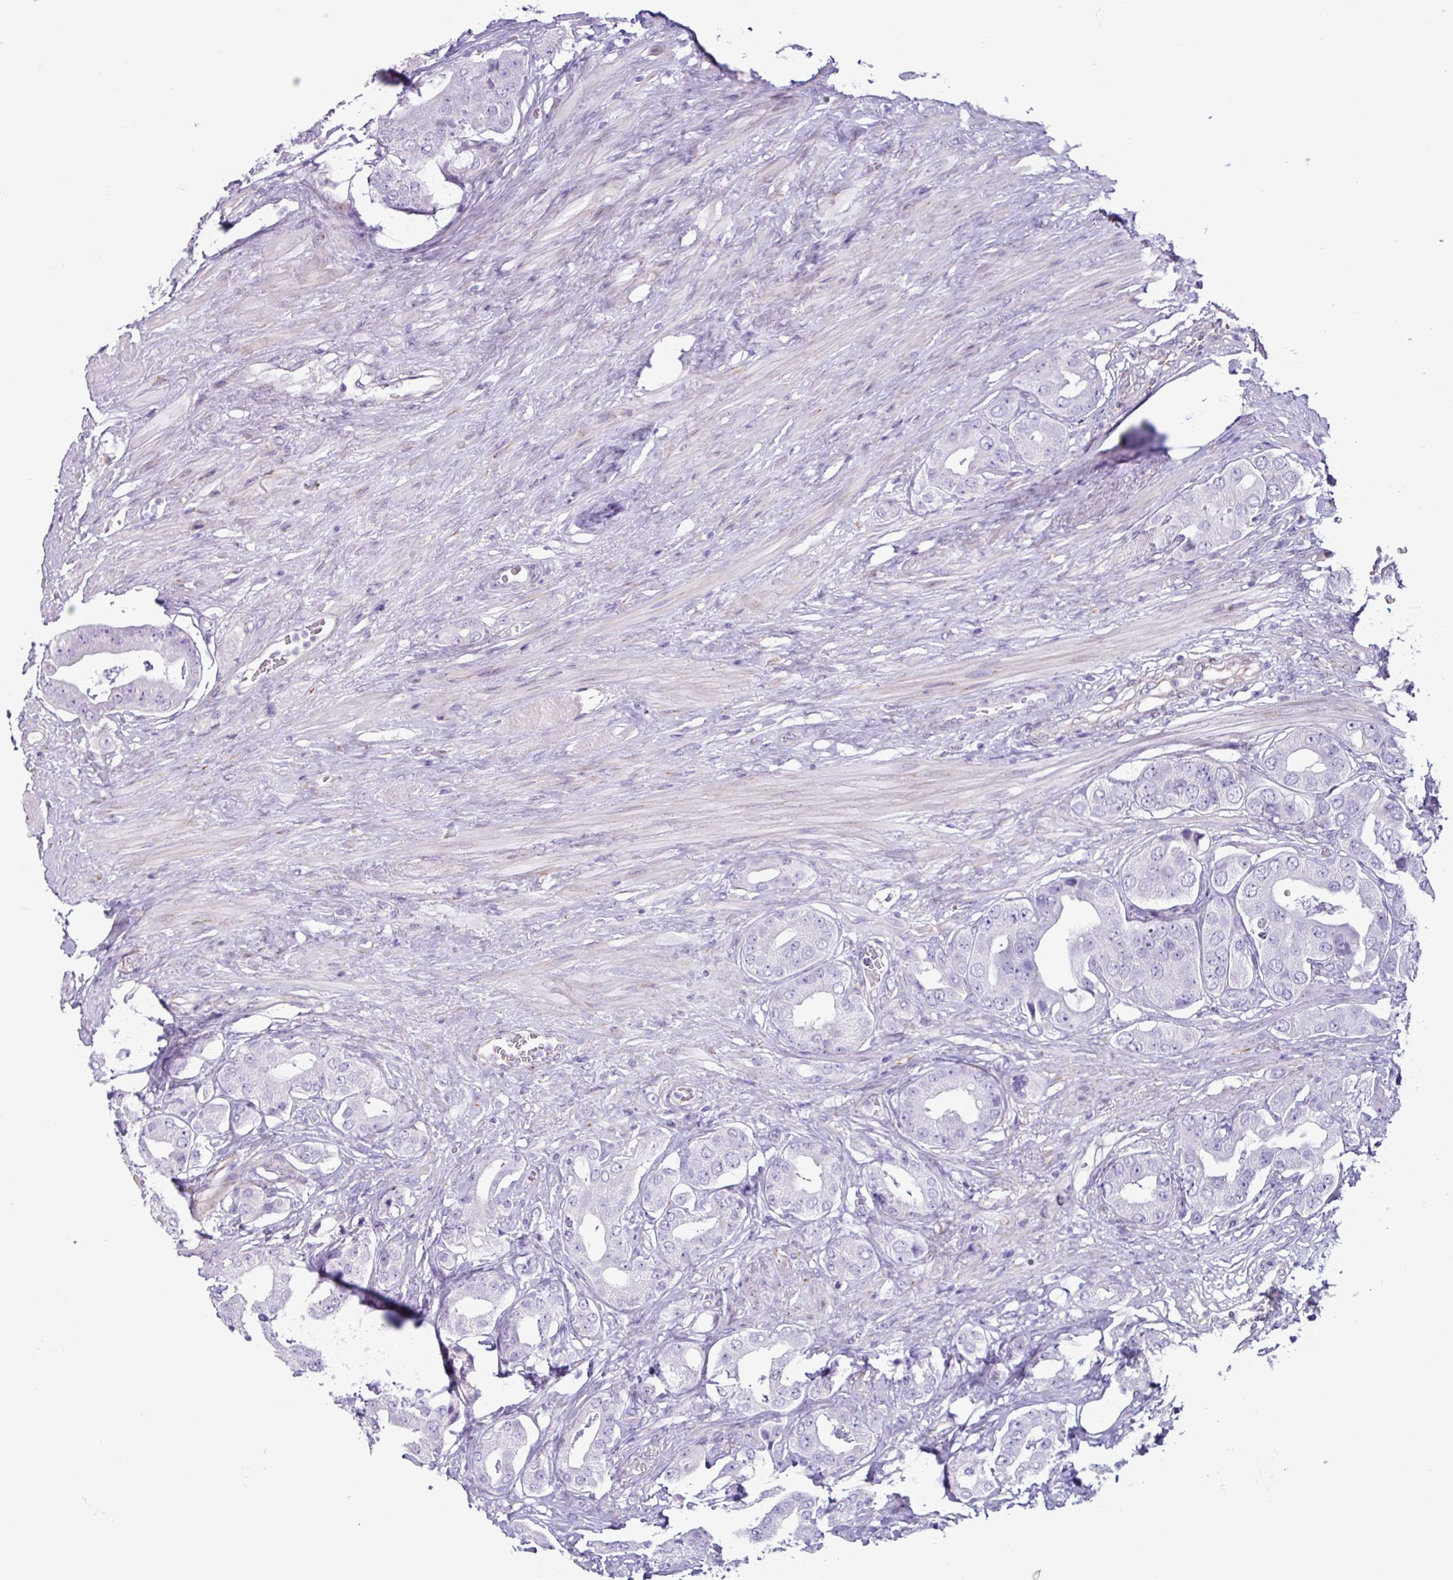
{"staining": {"intensity": "negative", "quantity": "none", "location": "none"}, "tissue": "prostate cancer", "cell_type": "Tumor cells", "image_type": "cancer", "snomed": [{"axis": "morphology", "description": "Adenocarcinoma, High grade"}, {"axis": "topography", "description": "Prostate"}], "caption": "Adenocarcinoma (high-grade) (prostate) was stained to show a protein in brown. There is no significant expression in tumor cells.", "gene": "PPP1R35", "patient": {"sex": "male", "age": 63}}